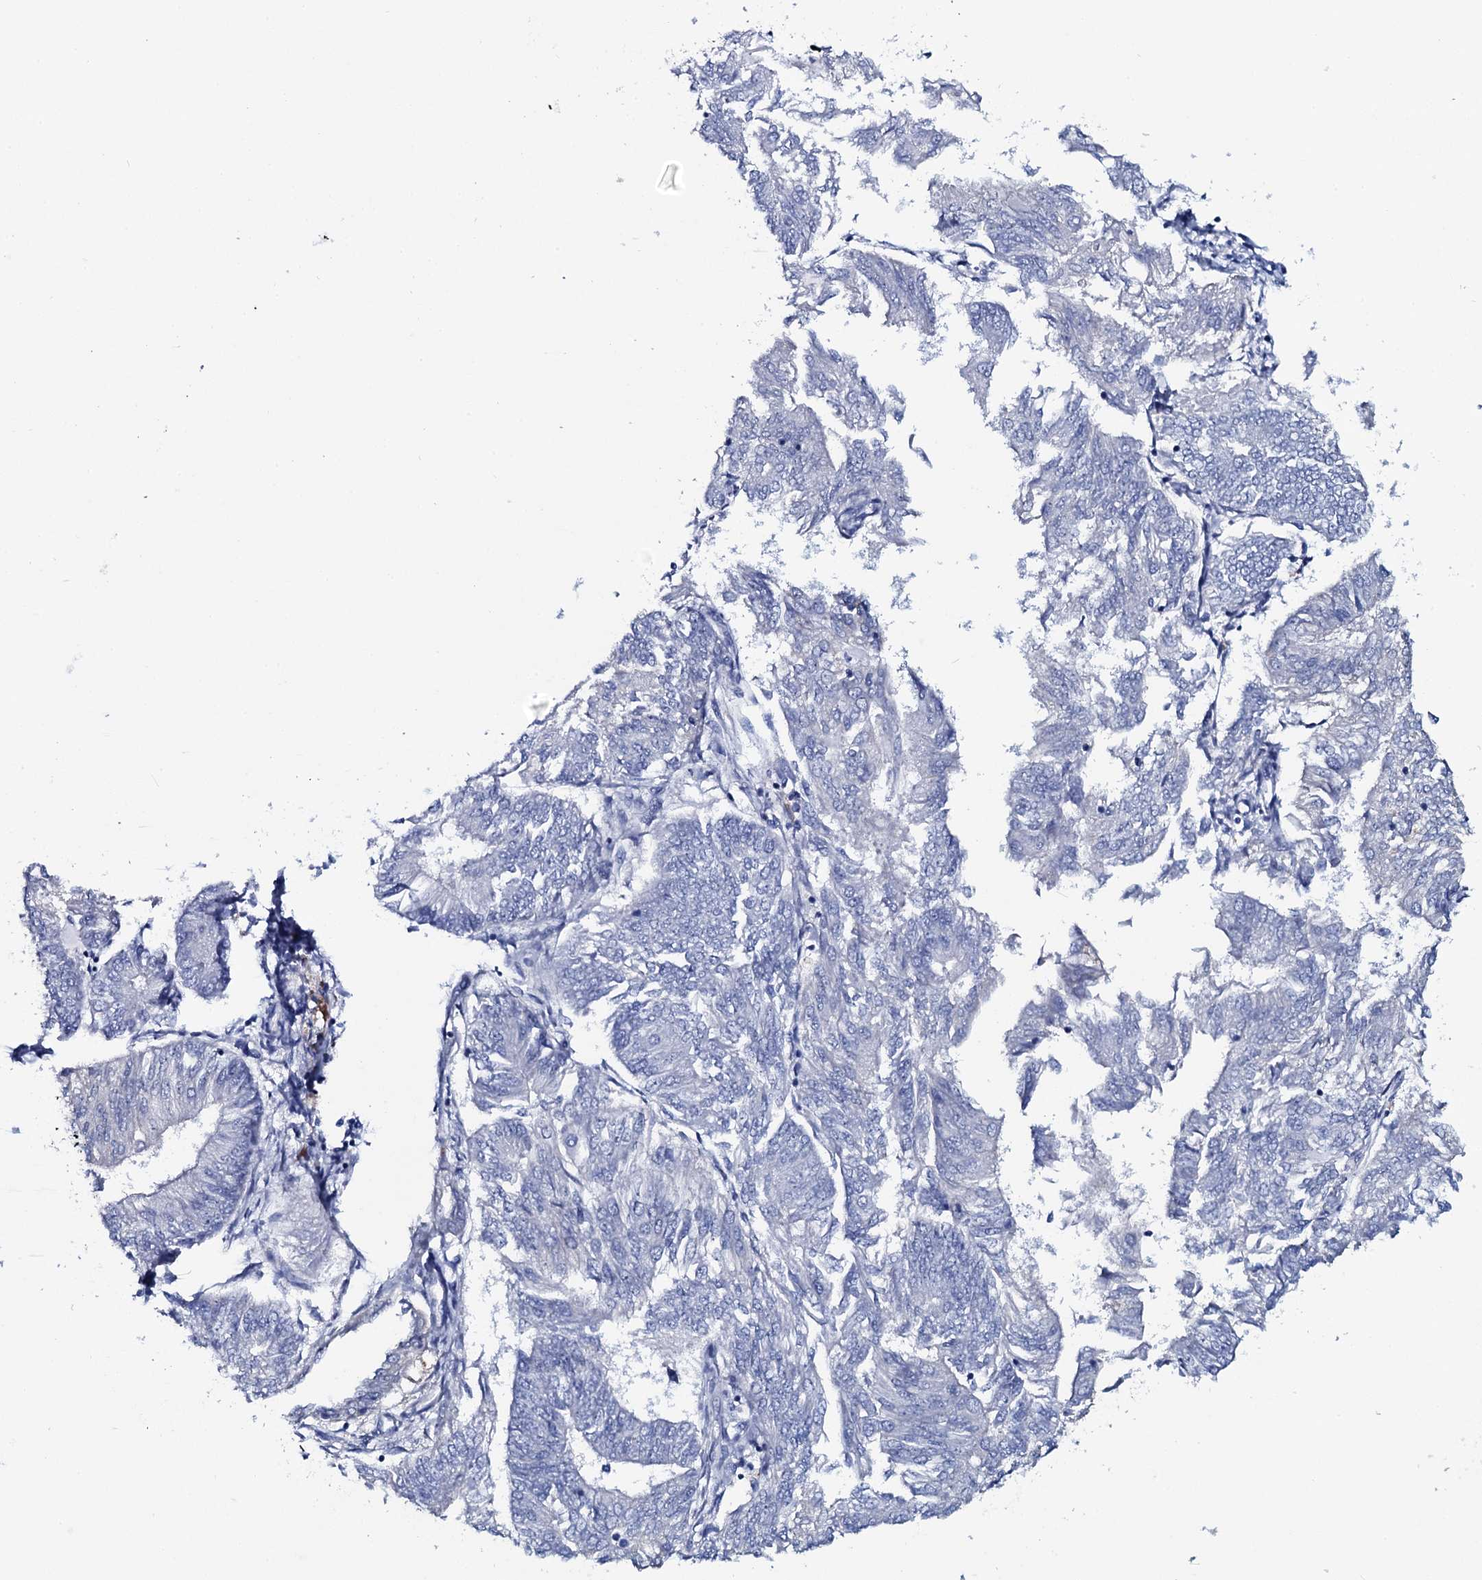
{"staining": {"intensity": "negative", "quantity": "none", "location": "none"}, "tissue": "endometrial cancer", "cell_type": "Tumor cells", "image_type": "cancer", "snomed": [{"axis": "morphology", "description": "Adenocarcinoma, NOS"}, {"axis": "topography", "description": "Endometrium"}], "caption": "A micrograph of endometrial adenocarcinoma stained for a protein demonstrates no brown staining in tumor cells. The staining was performed using DAB to visualize the protein expression in brown, while the nuclei were stained in blue with hematoxylin (Magnification: 20x).", "gene": "GYS2", "patient": {"sex": "female", "age": 58}}